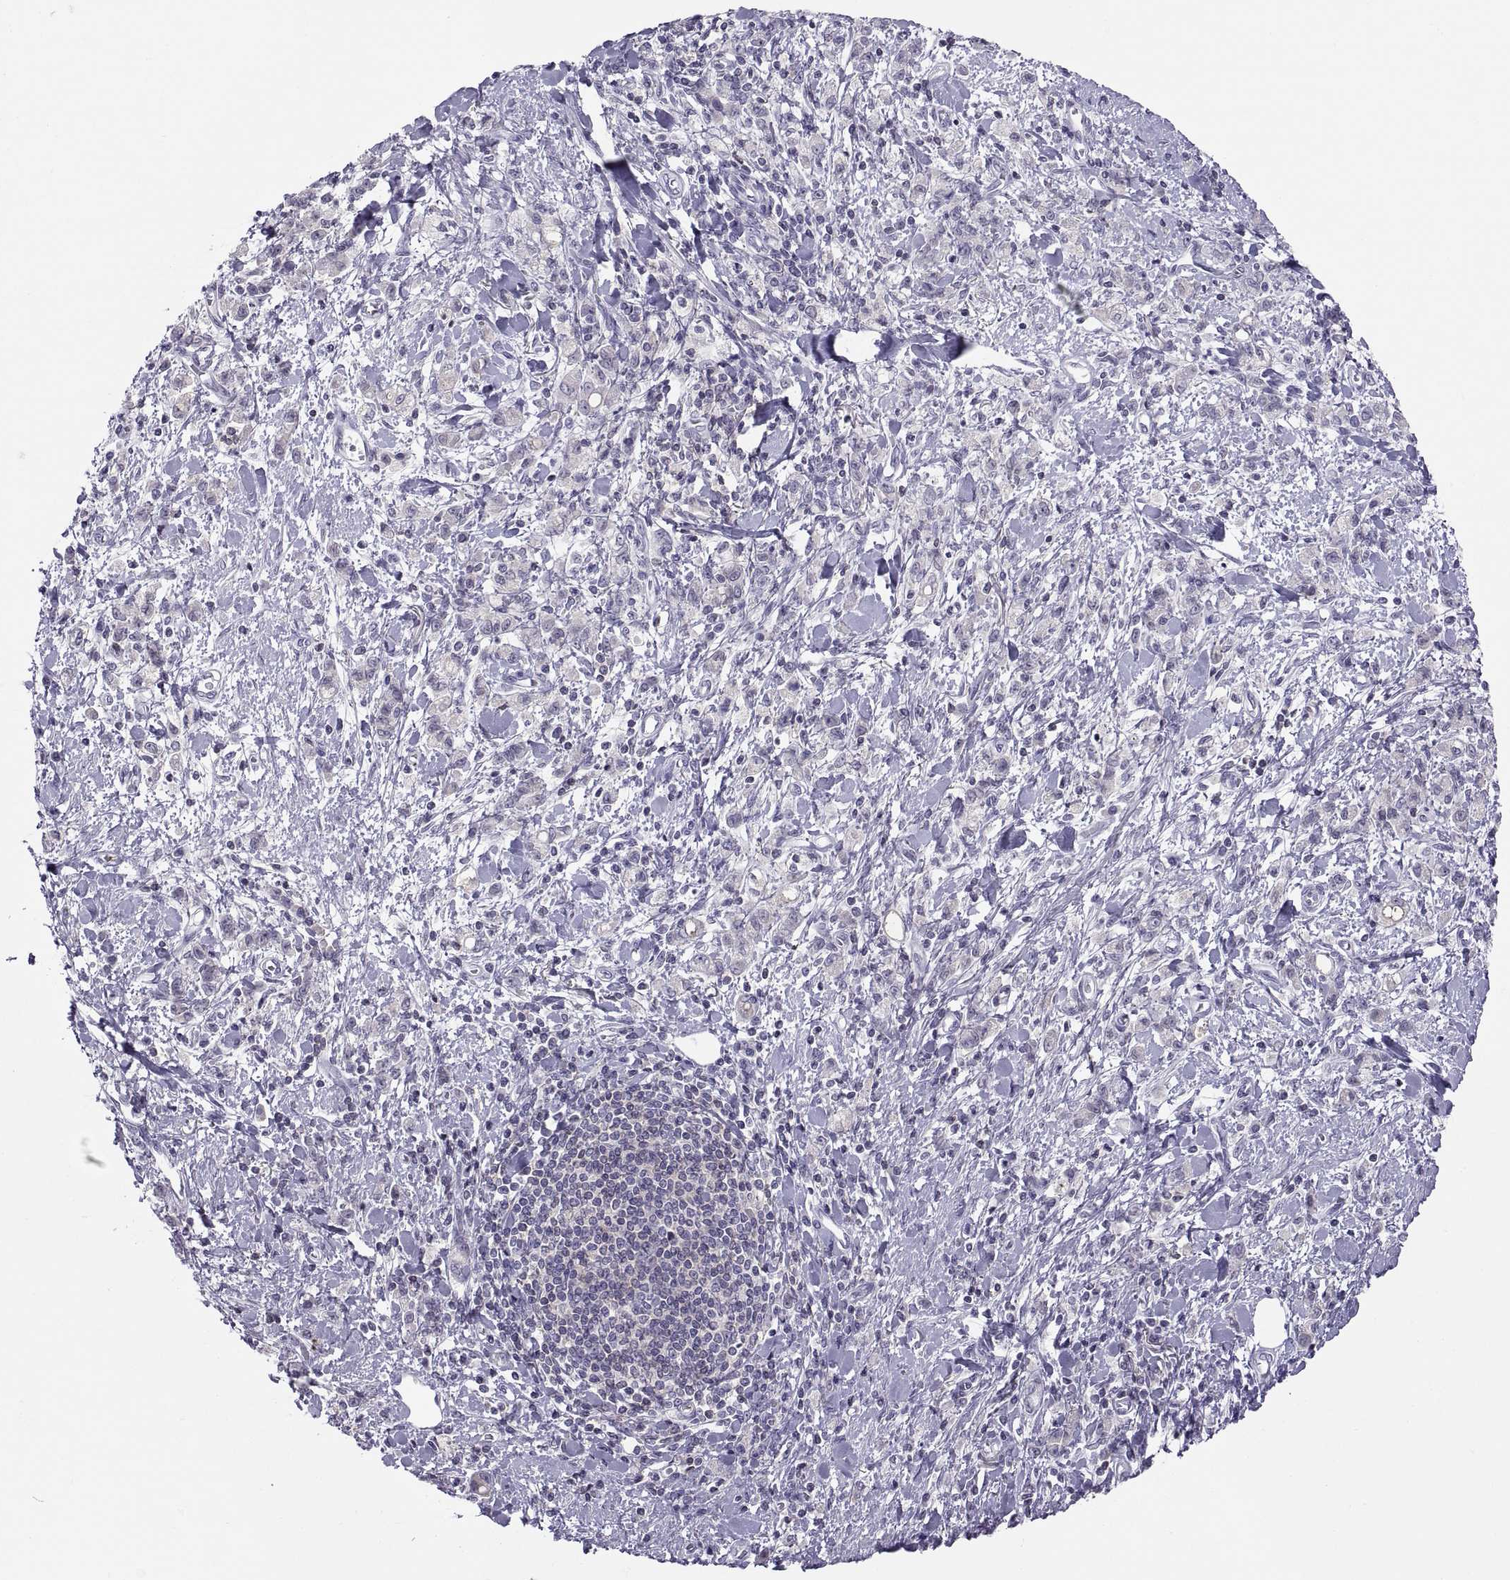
{"staining": {"intensity": "negative", "quantity": "none", "location": "none"}, "tissue": "stomach cancer", "cell_type": "Tumor cells", "image_type": "cancer", "snomed": [{"axis": "morphology", "description": "Adenocarcinoma, NOS"}, {"axis": "topography", "description": "Stomach"}], "caption": "Immunohistochemical staining of human stomach adenocarcinoma exhibits no significant expression in tumor cells. (DAB IHC, high magnification).", "gene": "TTC21A", "patient": {"sex": "male", "age": 77}}